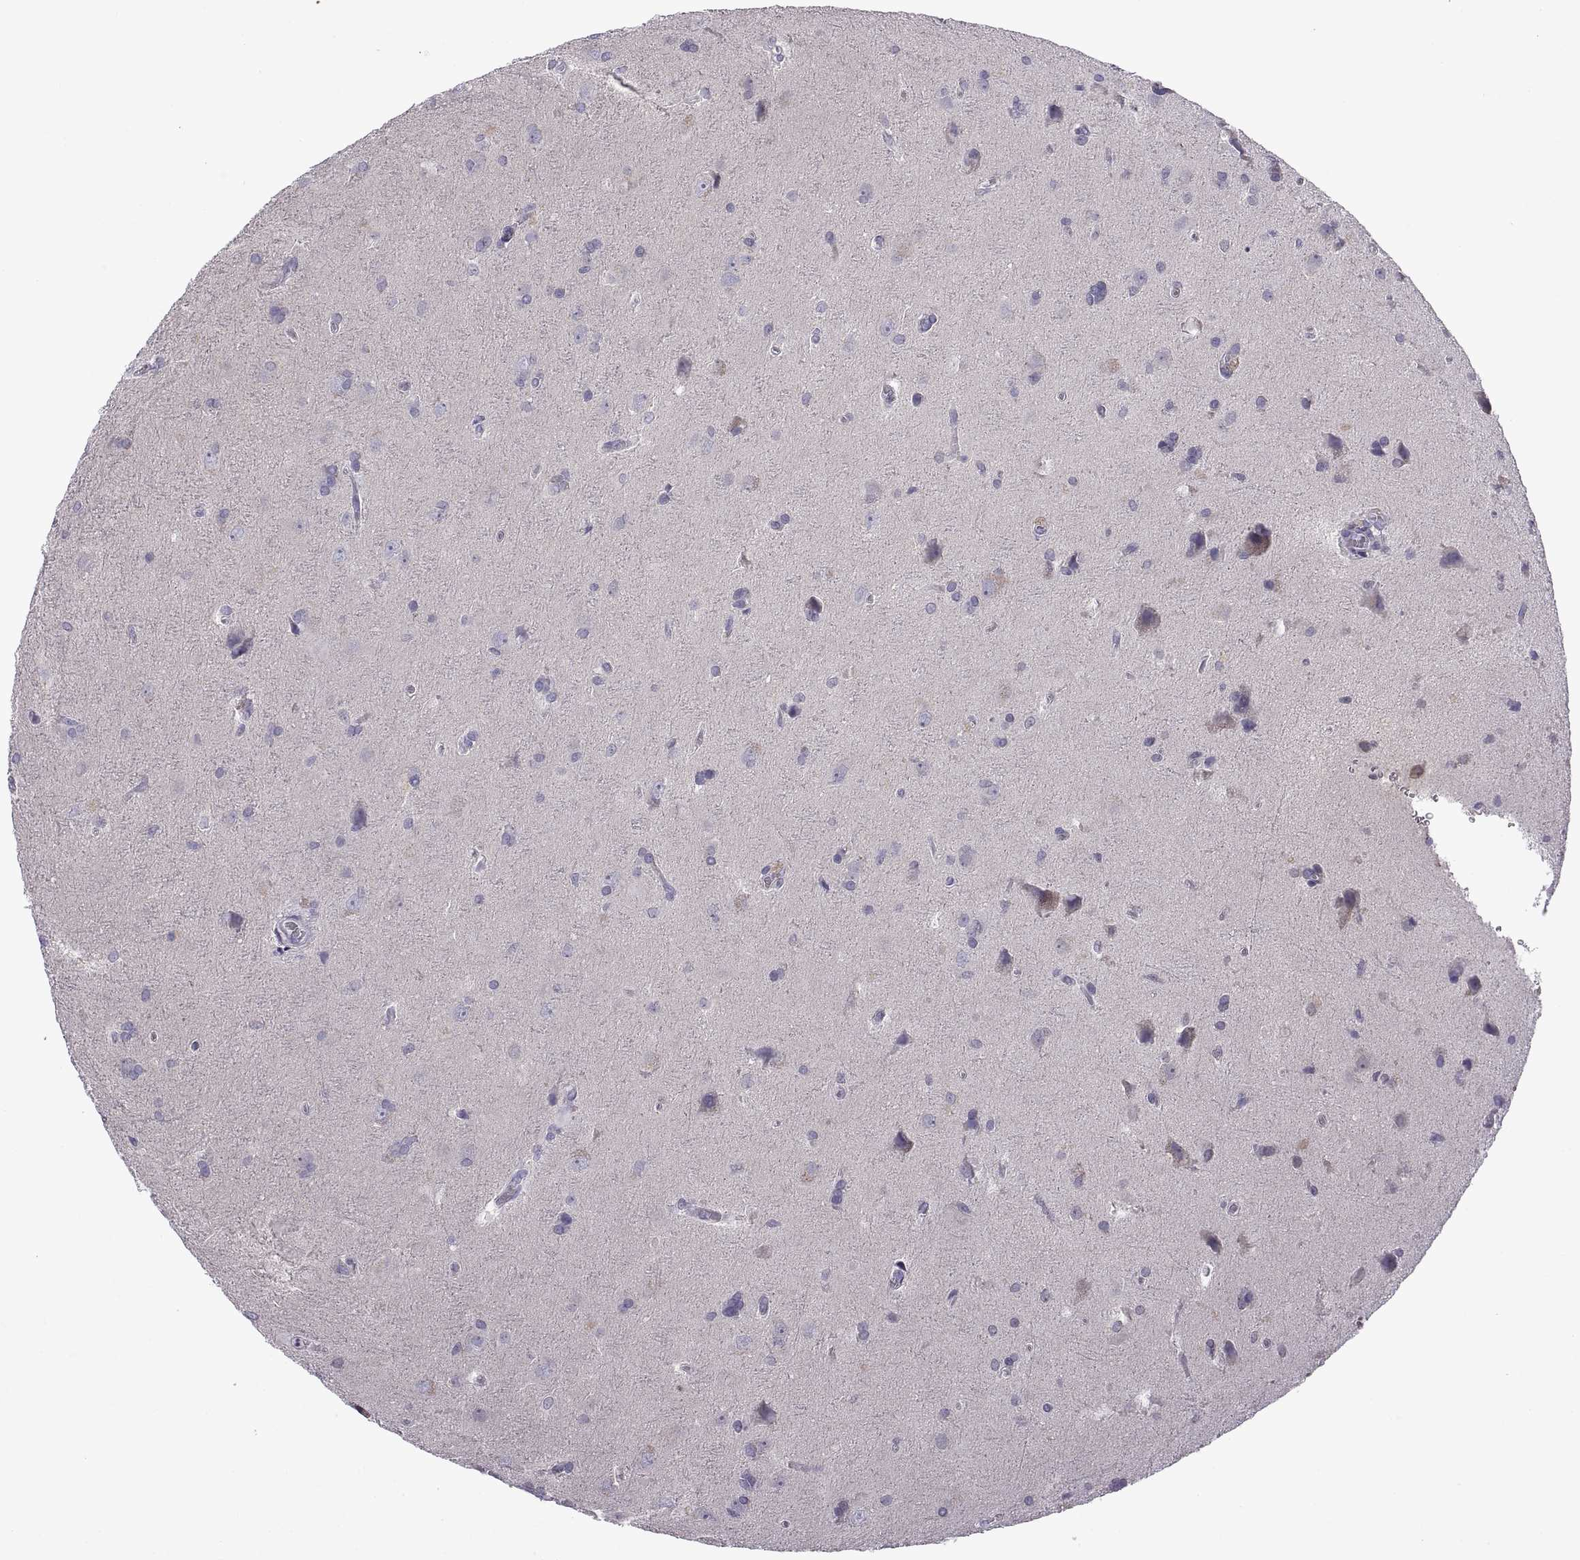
{"staining": {"intensity": "negative", "quantity": "none", "location": "none"}, "tissue": "glioma", "cell_type": "Tumor cells", "image_type": "cancer", "snomed": [{"axis": "morphology", "description": "Glioma, malignant, Low grade"}, {"axis": "topography", "description": "Brain"}], "caption": "Immunohistochemistry of human malignant glioma (low-grade) exhibits no positivity in tumor cells.", "gene": "SPDYE1", "patient": {"sex": "male", "age": 58}}